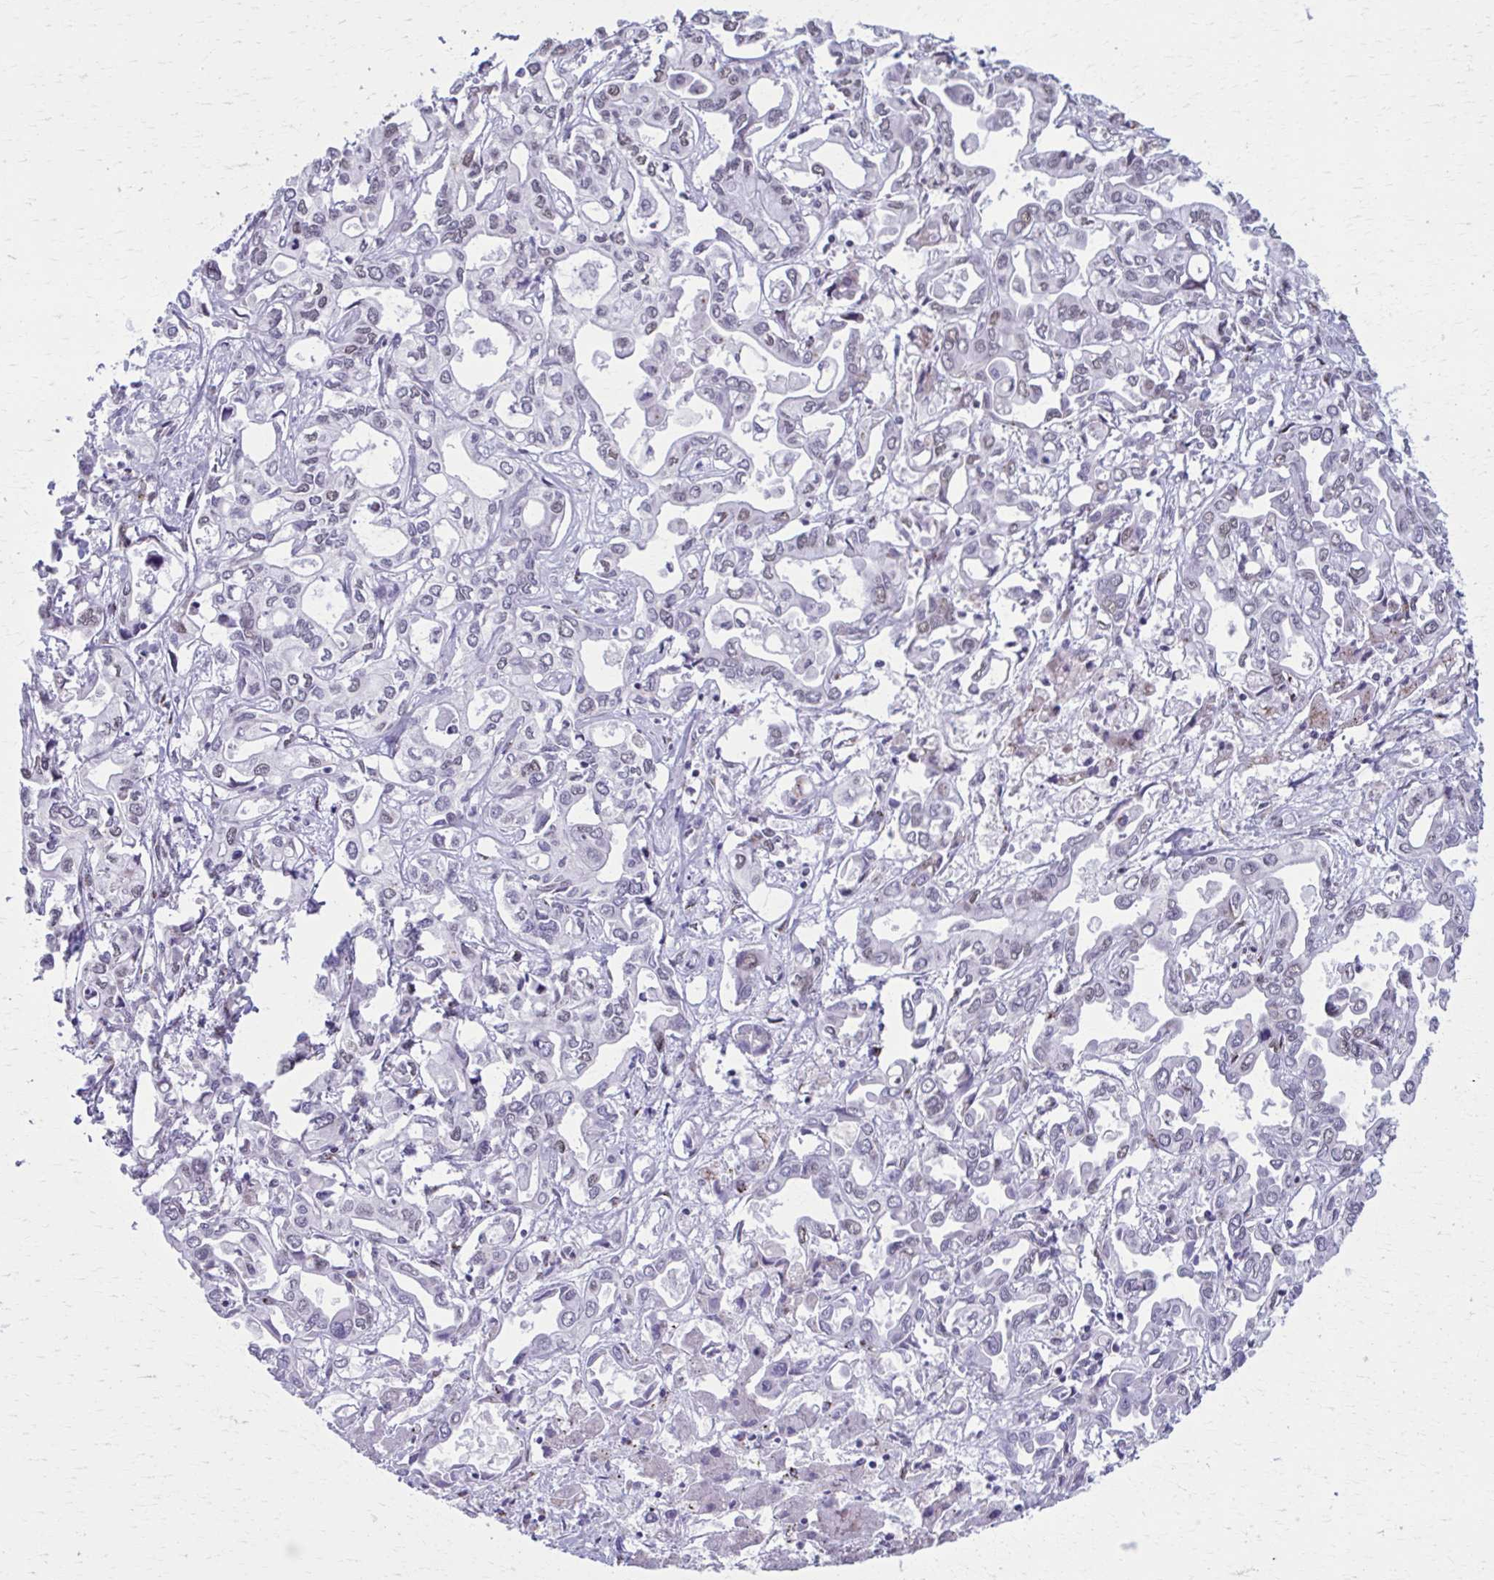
{"staining": {"intensity": "moderate", "quantity": "<25%", "location": "nuclear"}, "tissue": "liver cancer", "cell_type": "Tumor cells", "image_type": "cancer", "snomed": [{"axis": "morphology", "description": "Cholangiocarcinoma"}, {"axis": "topography", "description": "Liver"}], "caption": "Protein staining of cholangiocarcinoma (liver) tissue shows moderate nuclear expression in about <25% of tumor cells. Nuclei are stained in blue.", "gene": "ZNF682", "patient": {"sex": "female", "age": 64}}